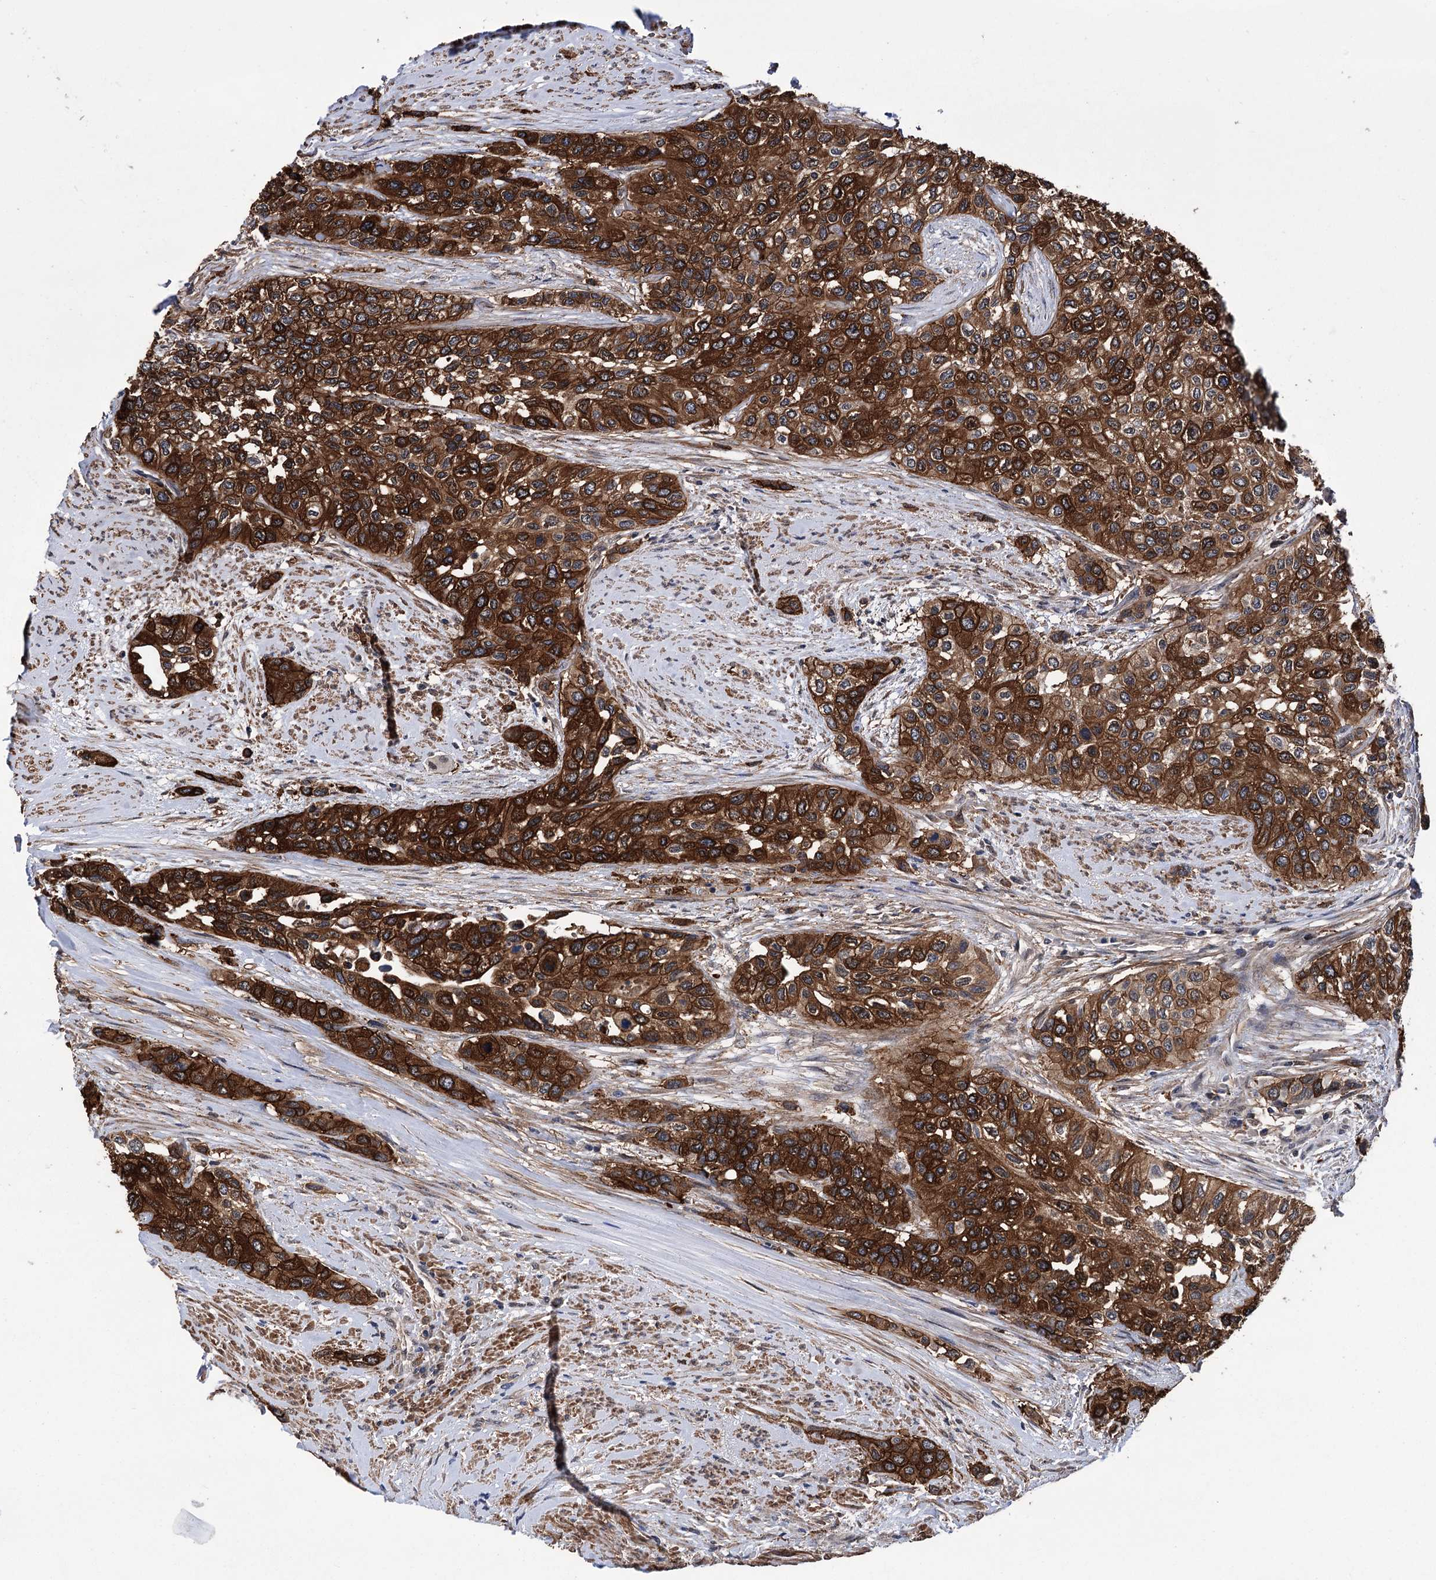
{"staining": {"intensity": "strong", "quantity": "25%-75%", "location": "cytoplasmic/membranous"}, "tissue": "urothelial cancer", "cell_type": "Tumor cells", "image_type": "cancer", "snomed": [{"axis": "morphology", "description": "Normal tissue, NOS"}, {"axis": "morphology", "description": "Urothelial carcinoma, High grade"}, {"axis": "topography", "description": "Vascular tissue"}, {"axis": "topography", "description": "Urinary bladder"}], "caption": "Strong cytoplasmic/membranous positivity is appreciated in about 25%-75% of tumor cells in high-grade urothelial carcinoma. (Brightfield microscopy of DAB IHC at high magnification).", "gene": "DPP3", "patient": {"sex": "female", "age": 56}}